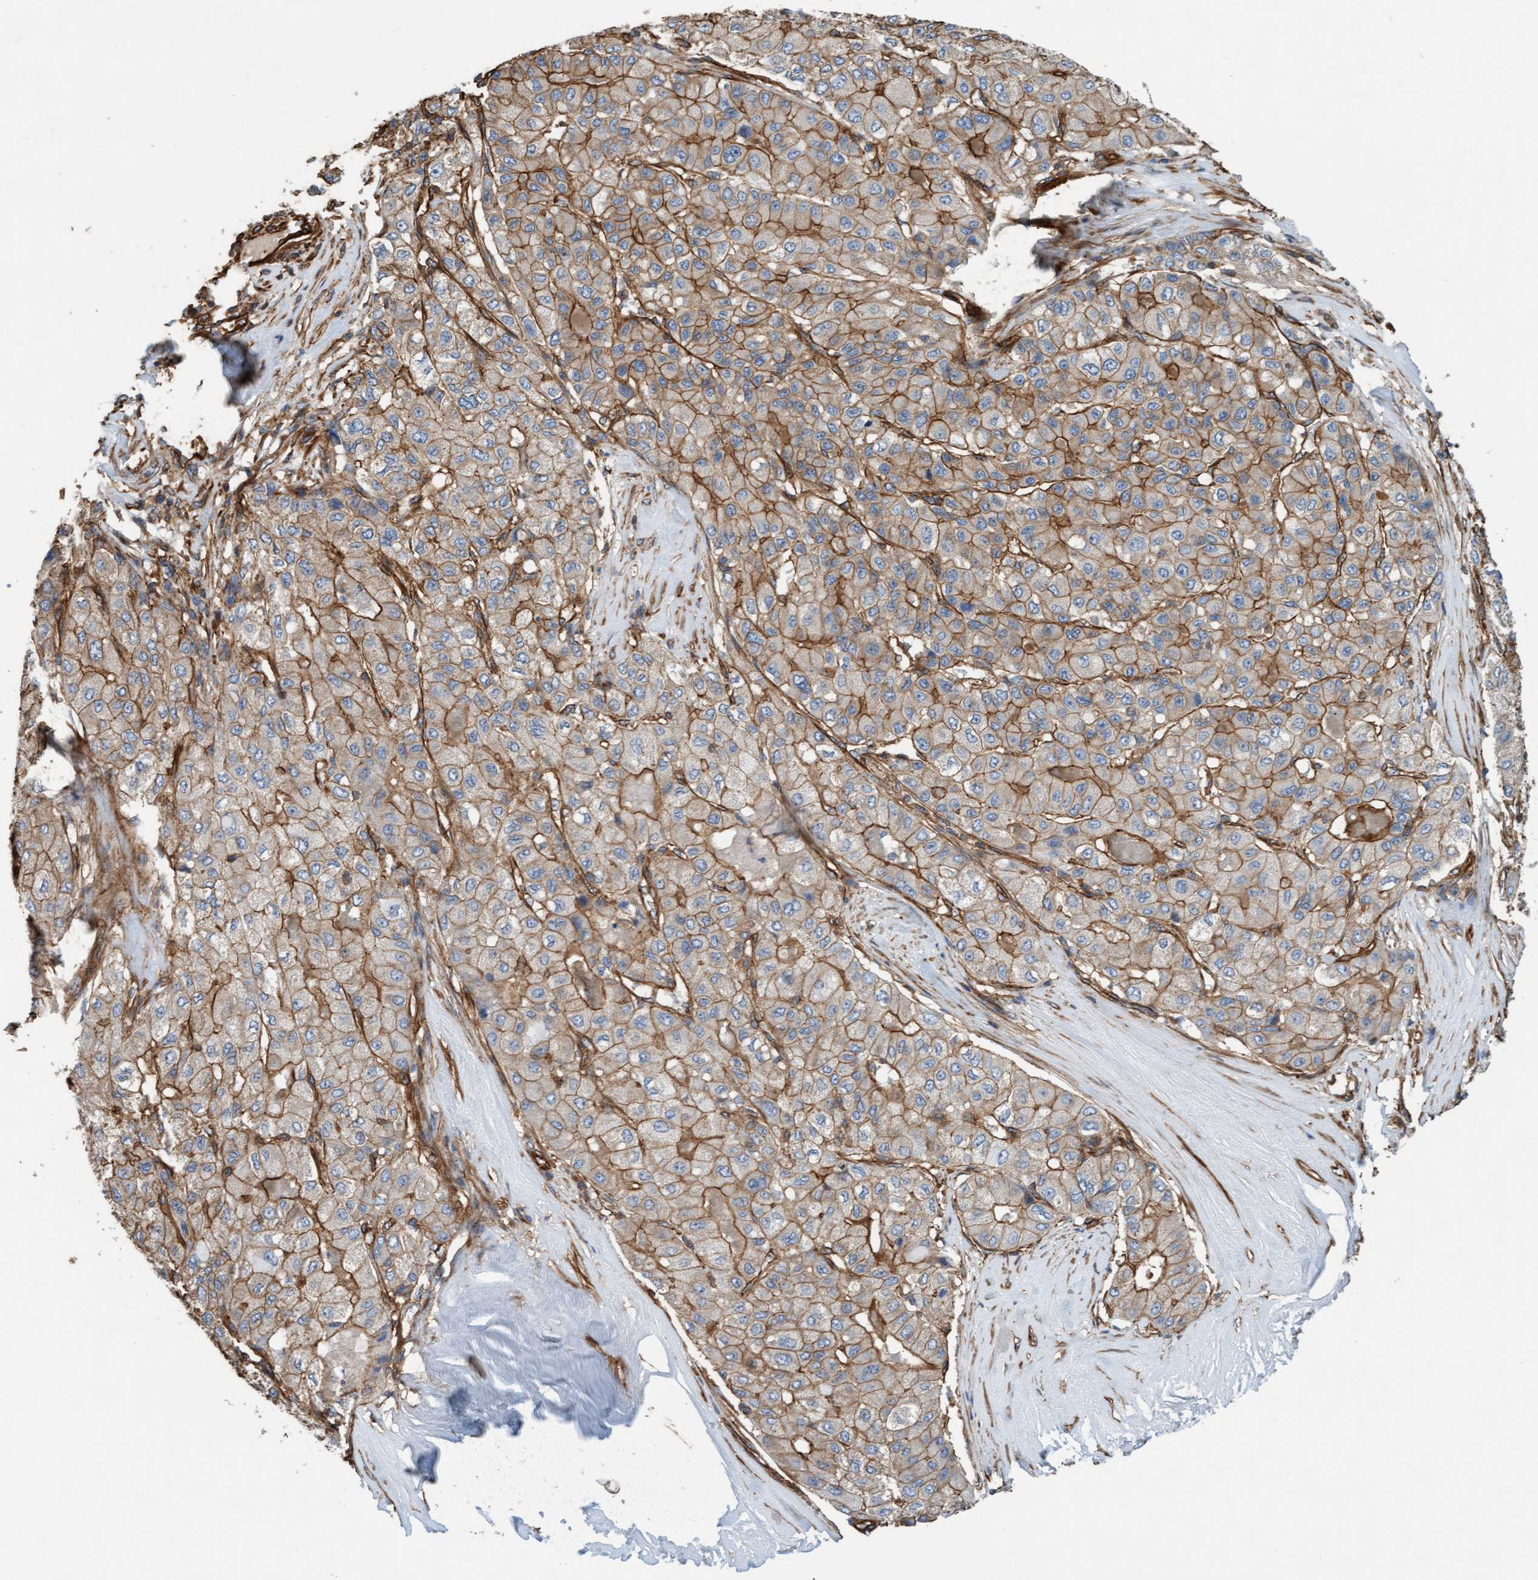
{"staining": {"intensity": "moderate", "quantity": ">75%", "location": "cytoplasmic/membranous"}, "tissue": "liver cancer", "cell_type": "Tumor cells", "image_type": "cancer", "snomed": [{"axis": "morphology", "description": "Carcinoma, Hepatocellular, NOS"}, {"axis": "topography", "description": "Liver"}], "caption": "Liver hepatocellular carcinoma stained with IHC exhibits moderate cytoplasmic/membranous staining in approximately >75% of tumor cells. The protein of interest is stained brown, and the nuclei are stained in blue (DAB (3,3'-diaminobenzidine) IHC with brightfield microscopy, high magnification).", "gene": "STXBP4", "patient": {"sex": "male", "age": 80}}